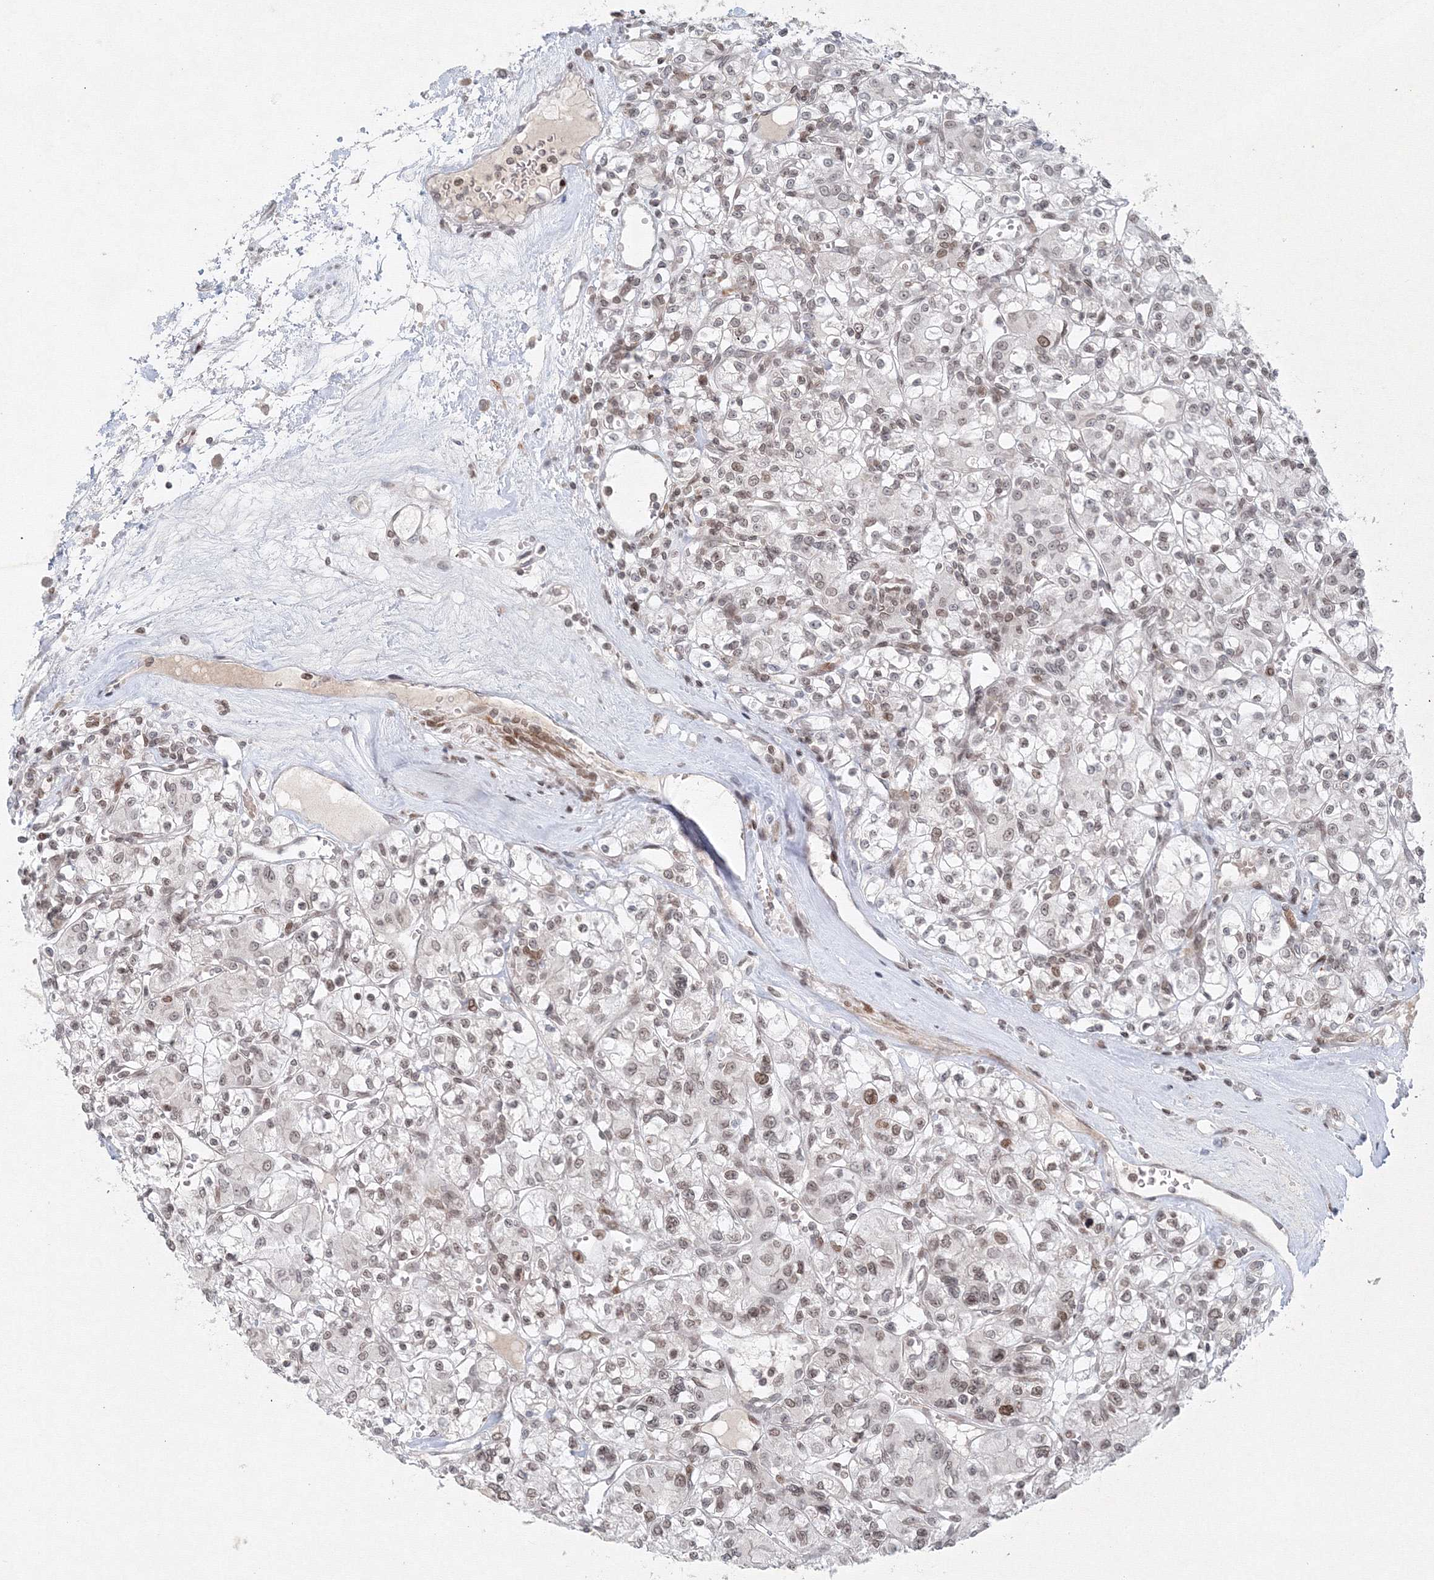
{"staining": {"intensity": "weak", "quantity": "<25%", "location": "nuclear"}, "tissue": "renal cancer", "cell_type": "Tumor cells", "image_type": "cancer", "snomed": [{"axis": "morphology", "description": "Adenocarcinoma, NOS"}, {"axis": "topography", "description": "Kidney"}], "caption": "There is no significant staining in tumor cells of renal cancer.", "gene": "KIF4A", "patient": {"sex": "female", "age": 59}}